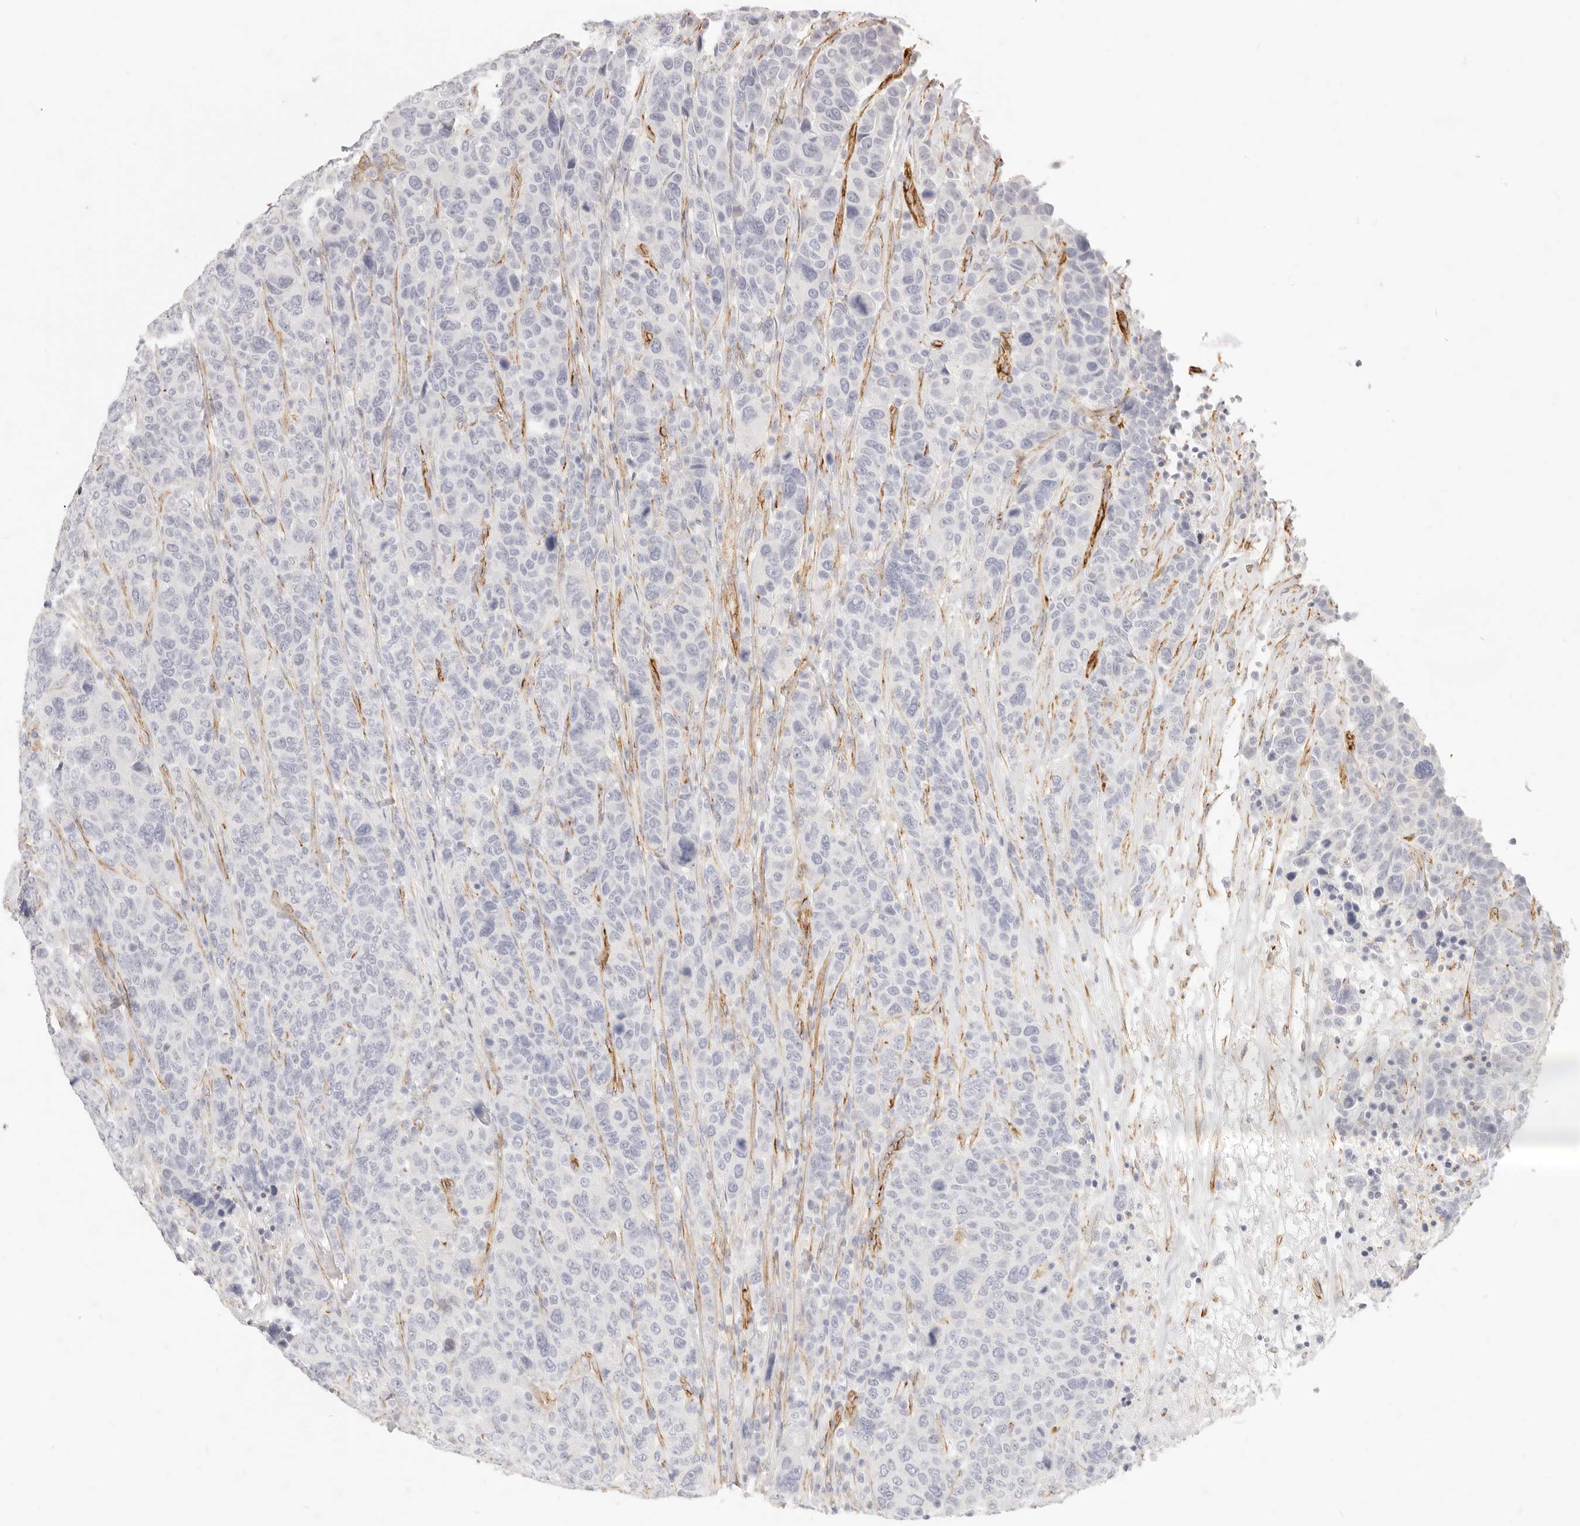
{"staining": {"intensity": "negative", "quantity": "none", "location": "none"}, "tissue": "breast cancer", "cell_type": "Tumor cells", "image_type": "cancer", "snomed": [{"axis": "morphology", "description": "Duct carcinoma"}, {"axis": "topography", "description": "Breast"}], "caption": "IHC image of neoplastic tissue: human intraductal carcinoma (breast) stained with DAB exhibits no significant protein expression in tumor cells.", "gene": "NUS1", "patient": {"sex": "female", "age": 37}}